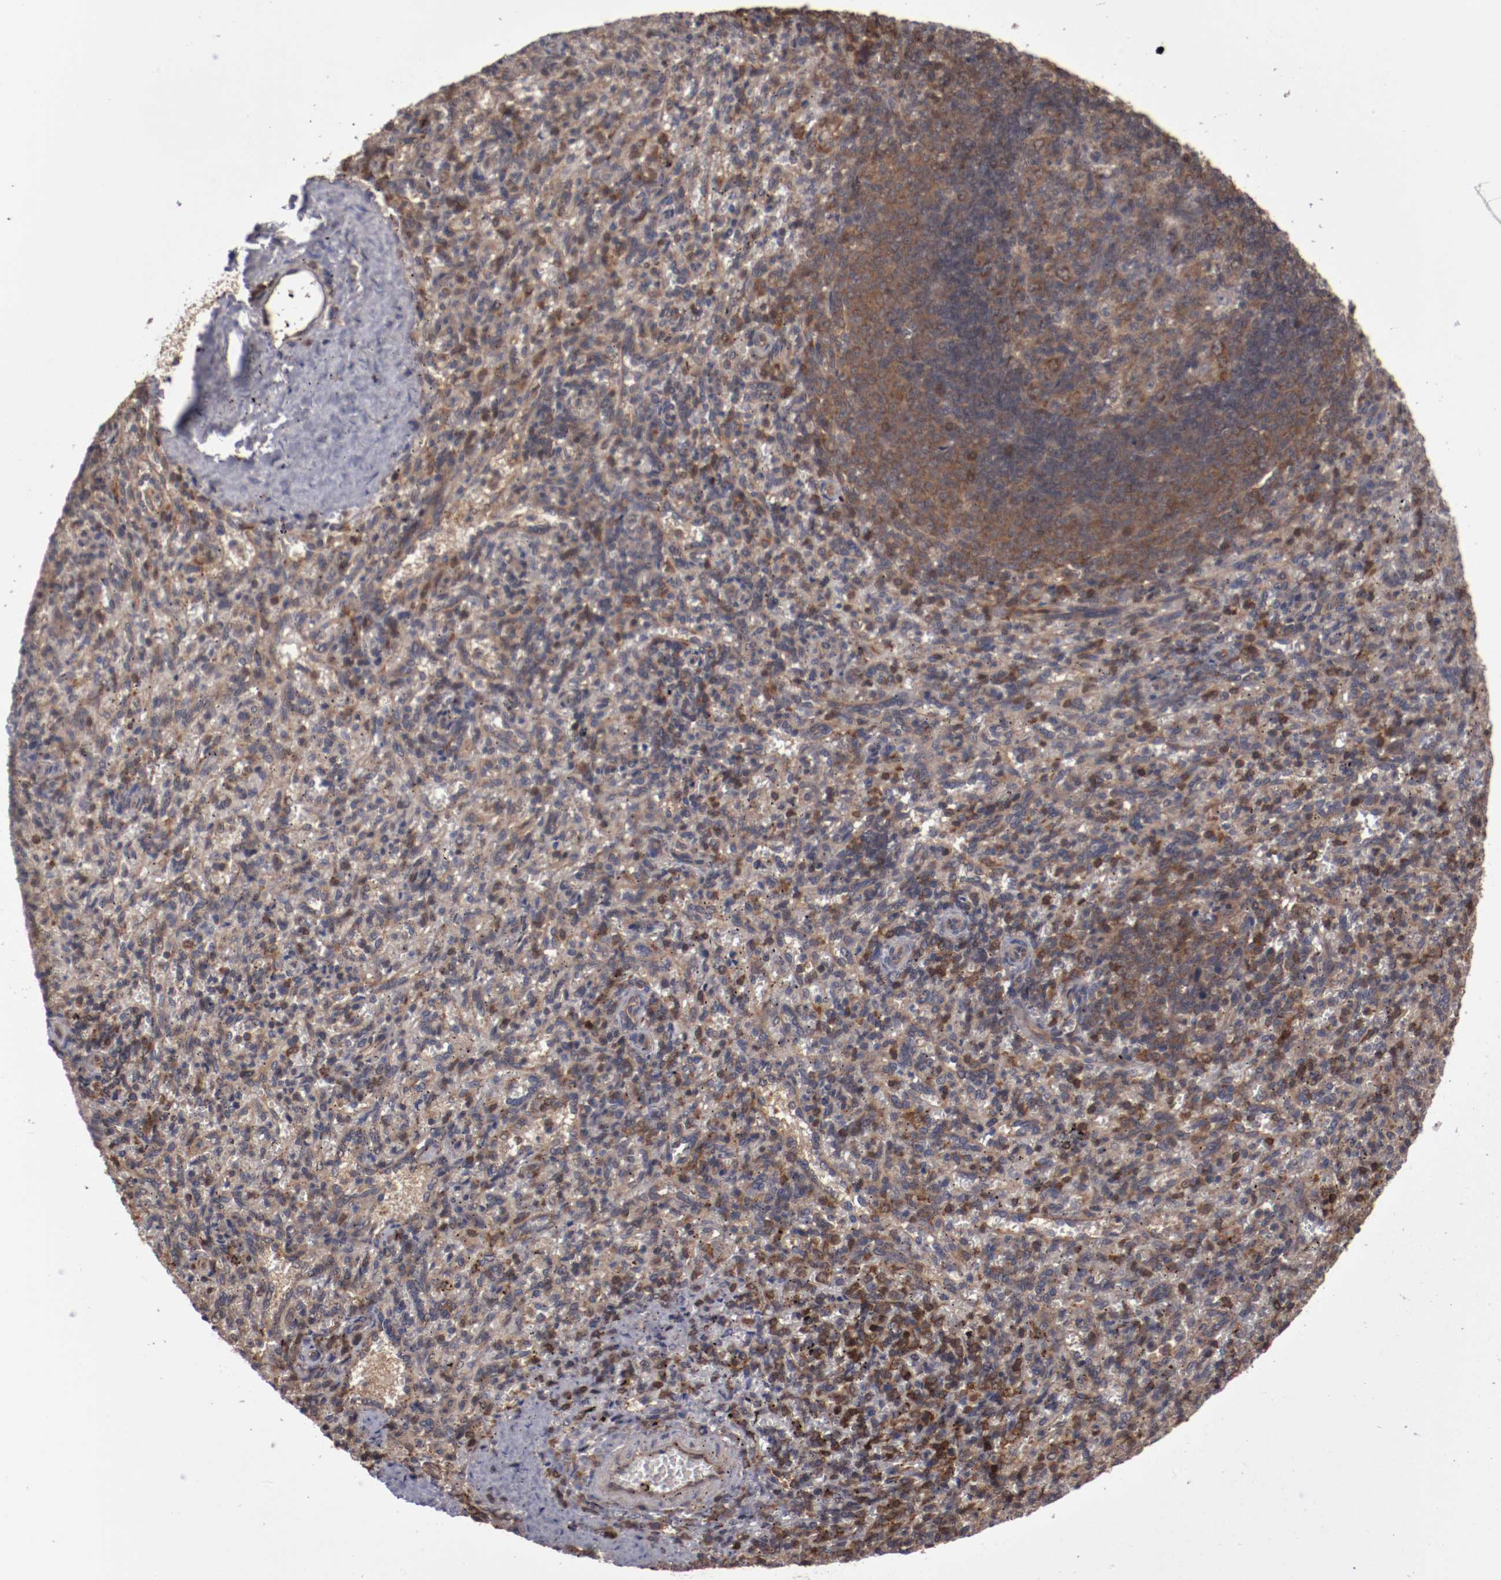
{"staining": {"intensity": "moderate", "quantity": "25%-75%", "location": "cytoplasmic/membranous"}, "tissue": "spleen", "cell_type": "Cells in red pulp", "image_type": "normal", "snomed": [{"axis": "morphology", "description": "Normal tissue, NOS"}, {"axis": "topography", "description": "Spleen"}], "caption": "This is an image of immunohistochemistry (IHC) staining of benign spleen, which shows moderate positivity in the cytoplasmic/membranous of cells in red pulp.", "gene": "RPS6KA6", "patient": {"sex": "female", "age": 10}}